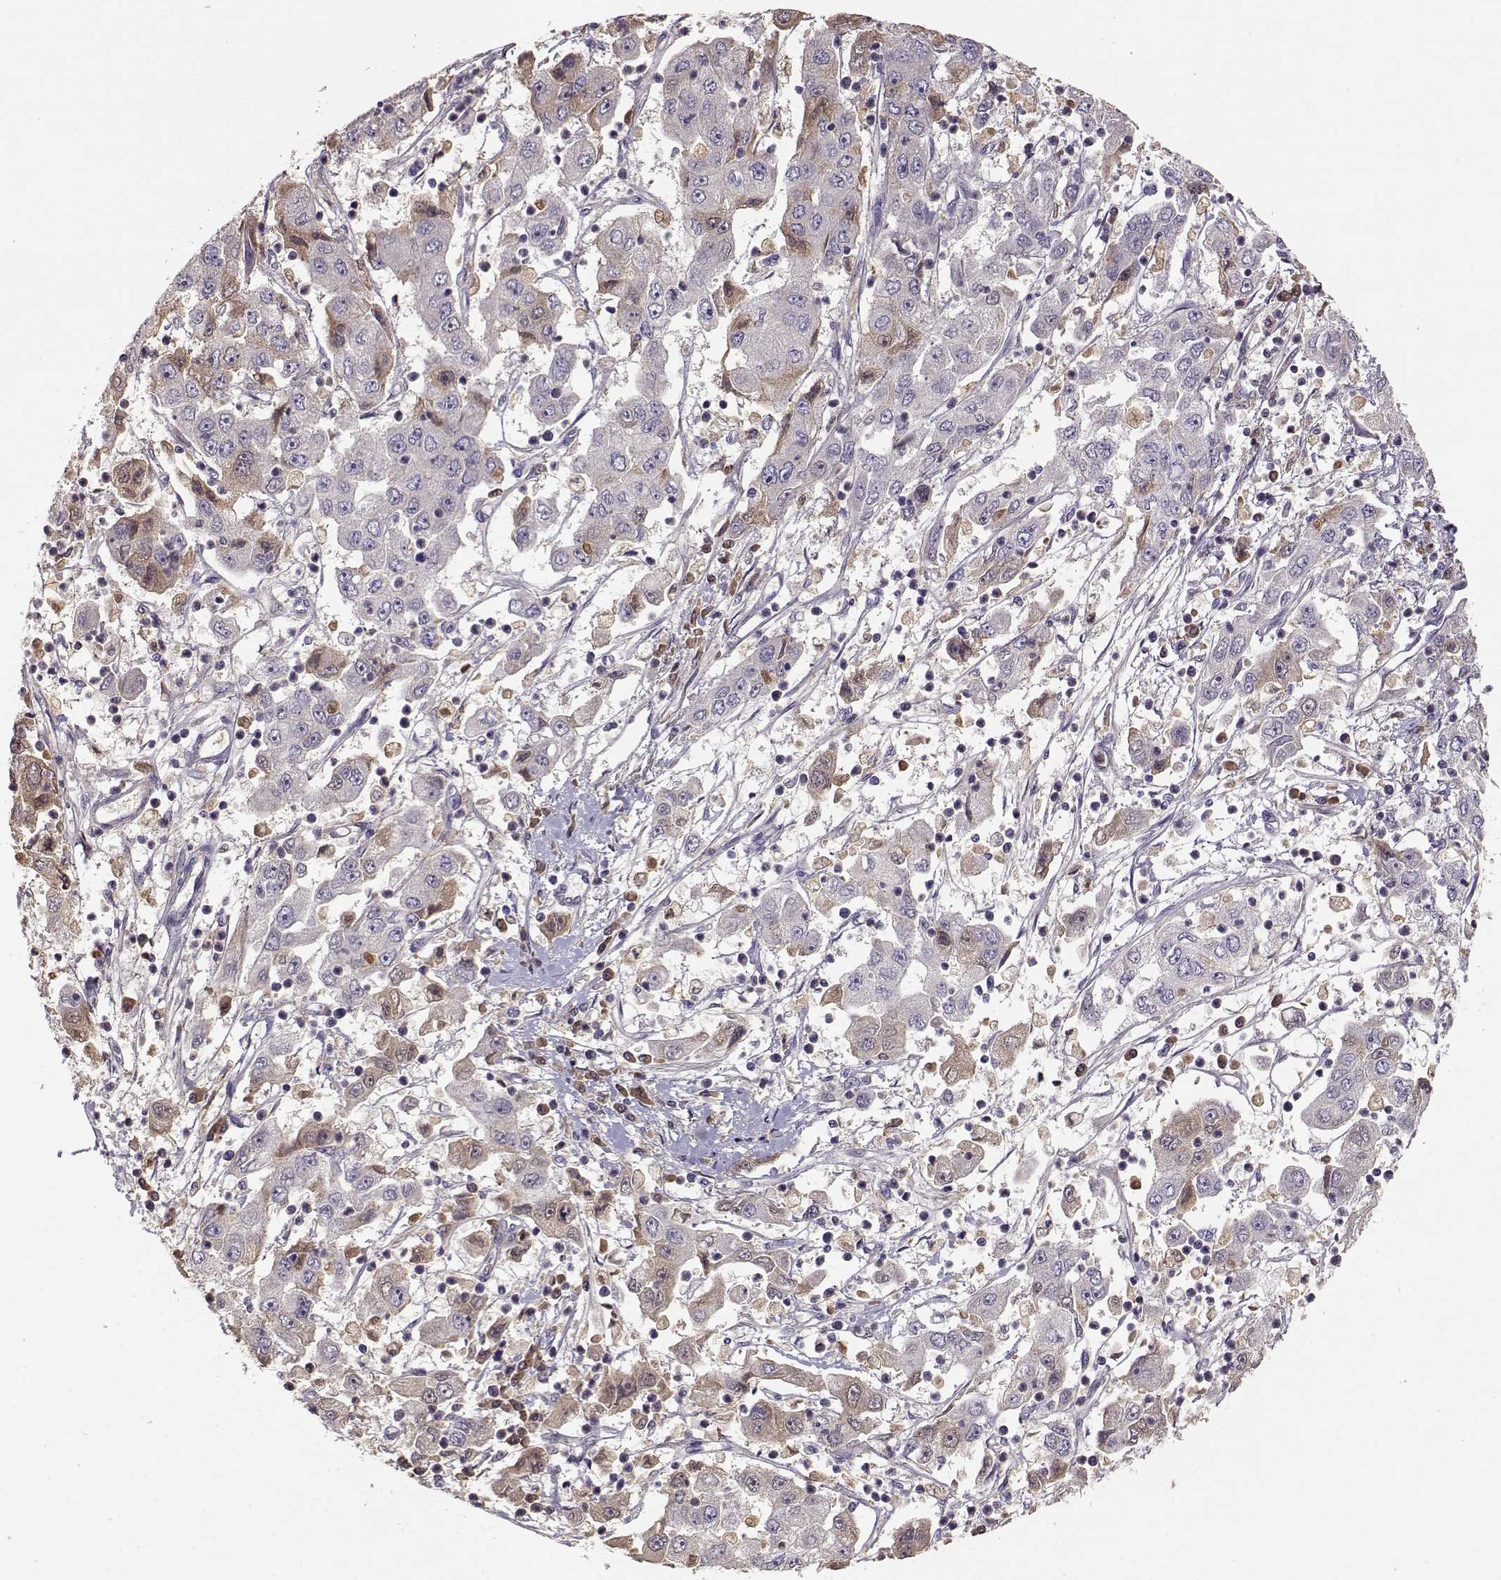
{"staining": {"intensity": "negative", "quantity": "none", "location": "none"}, "tissue": "cervical cancer", "cell_type": "Tumor cells", "image_type": "cancer", "snomed": [{"axis": "morphology", "description": "Squamous cell carcinoma, NOS"}, {"axis": "topography", "description": "Cervix"}], "caption": "Immunohistochemistry of human cervical cancer shows no staining in tumor cells.", "gene": "TACR1", "patient": {"sex": "female", "age": 36}}